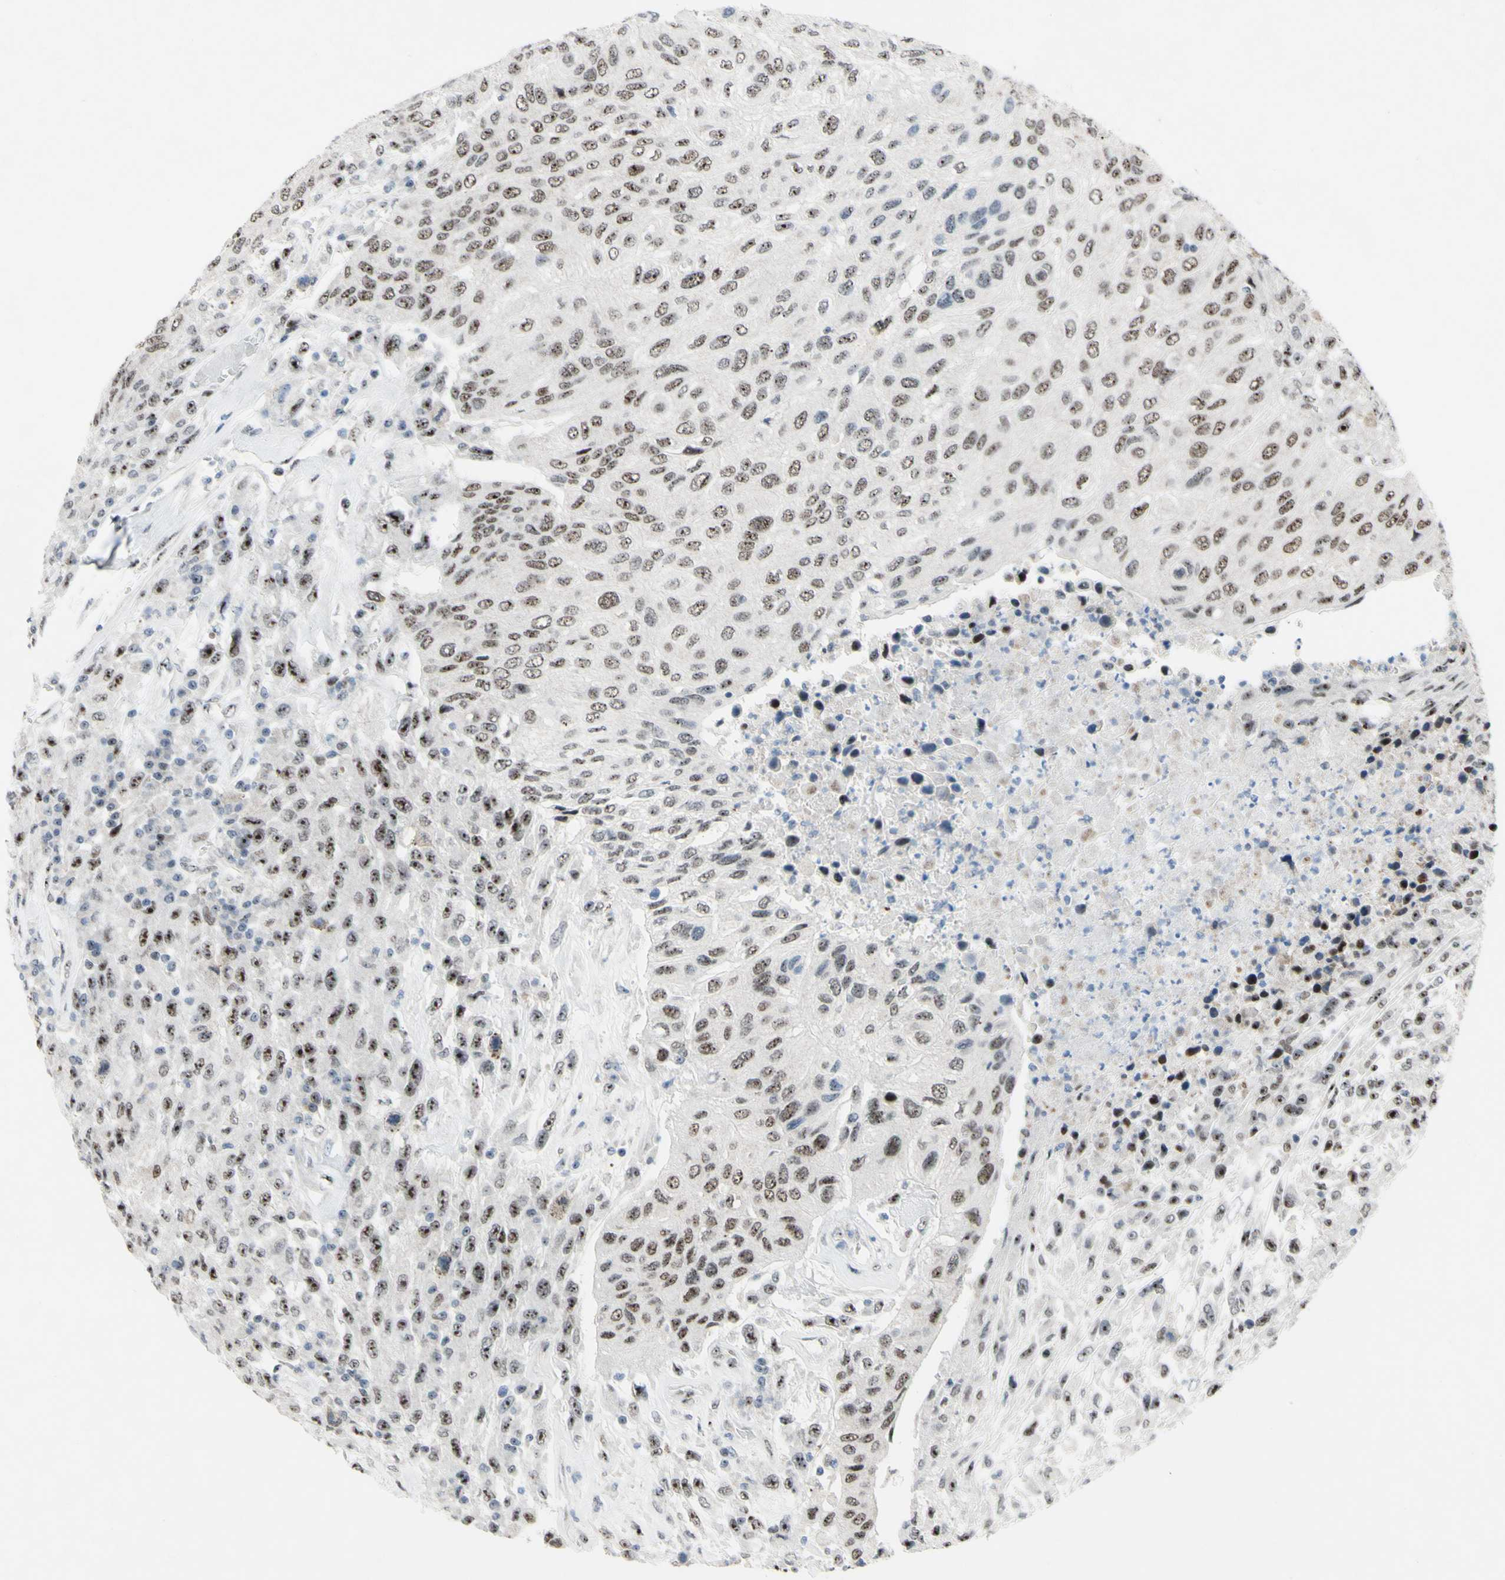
{"staining": {"intensity": "weak", "quantity": ">75%", "location": "nuclear"}, "tissue": "urothelial cancer", "cell_type": "Tumor cells", "image_type": "cancer", "snomed": [{"axis": "morphology", "description": "Urothelial carcinoma, High grade"}, {"axis": "topography", "description": "Urinary bladder"}], "caption": "About >75% of tumor cells in urothelial carcinoma (high-grade) demonstrate weak nuclear protein positivity as visualized by brown immunohistochemical staining.", "gene": "POLR1A", "patient": {"sex": "male", "age": 66}}